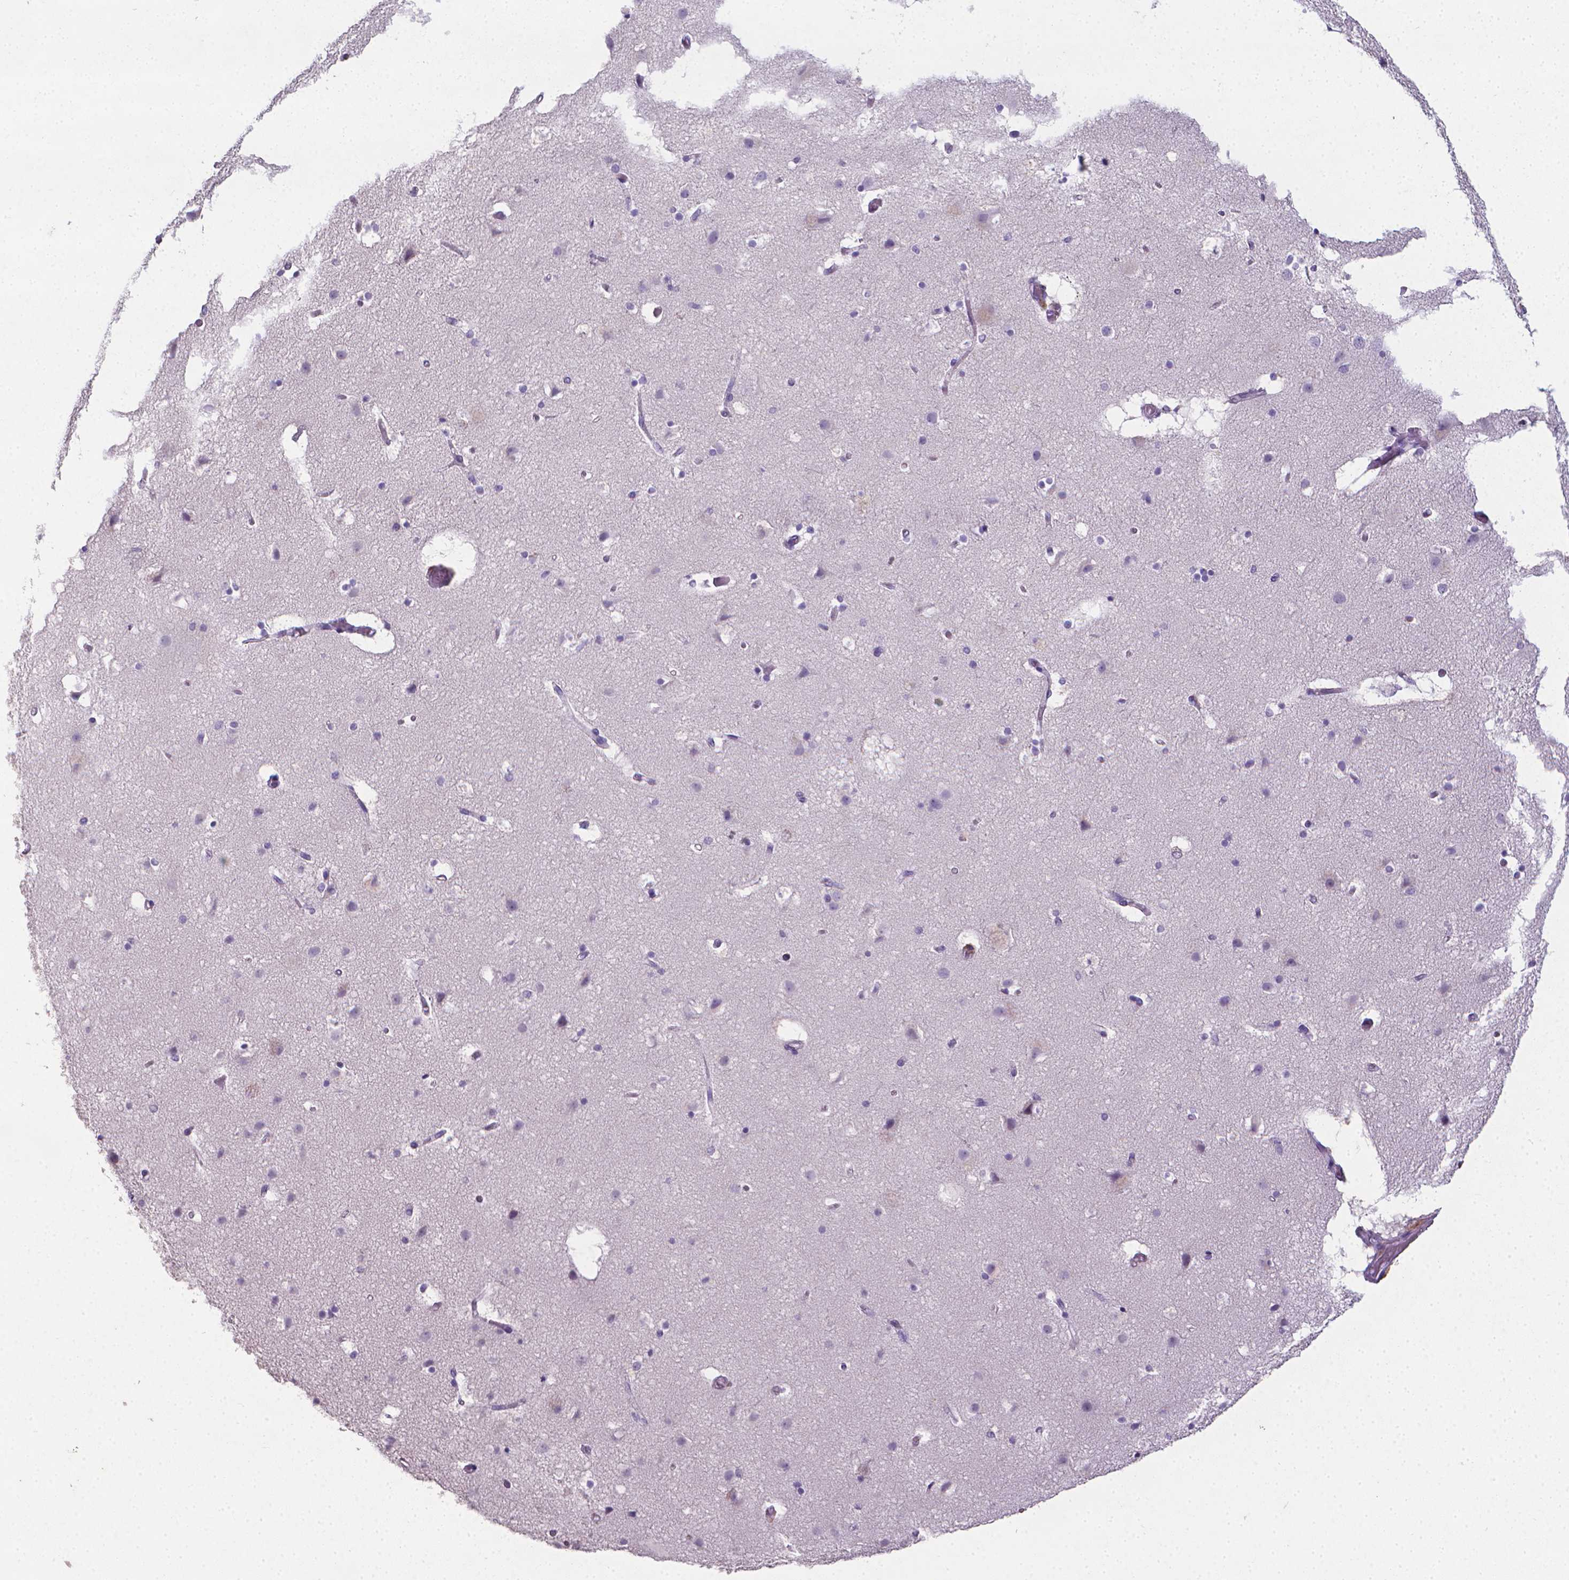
{"staining": {"intensity": "negative", "quantity": "none", "location": "none"}, "tissue": "cerebral cortex", "cell_type": "Endothelial cells", "image_type": "normal", "snomed": [{"axis": "morphology", "description": "Normal tissue, NOS"}, {"axis": "topography", "description": "Cerebral cortex"}], "caption": "Immunohistochemistry (IHC) photomicrograph of benign human cerebral cortex stained for a protein (brown), which reveals no expression in endothelial cells.", "gene": "XPNPEP2", "patient": {"sex": "female", "age": 52}}